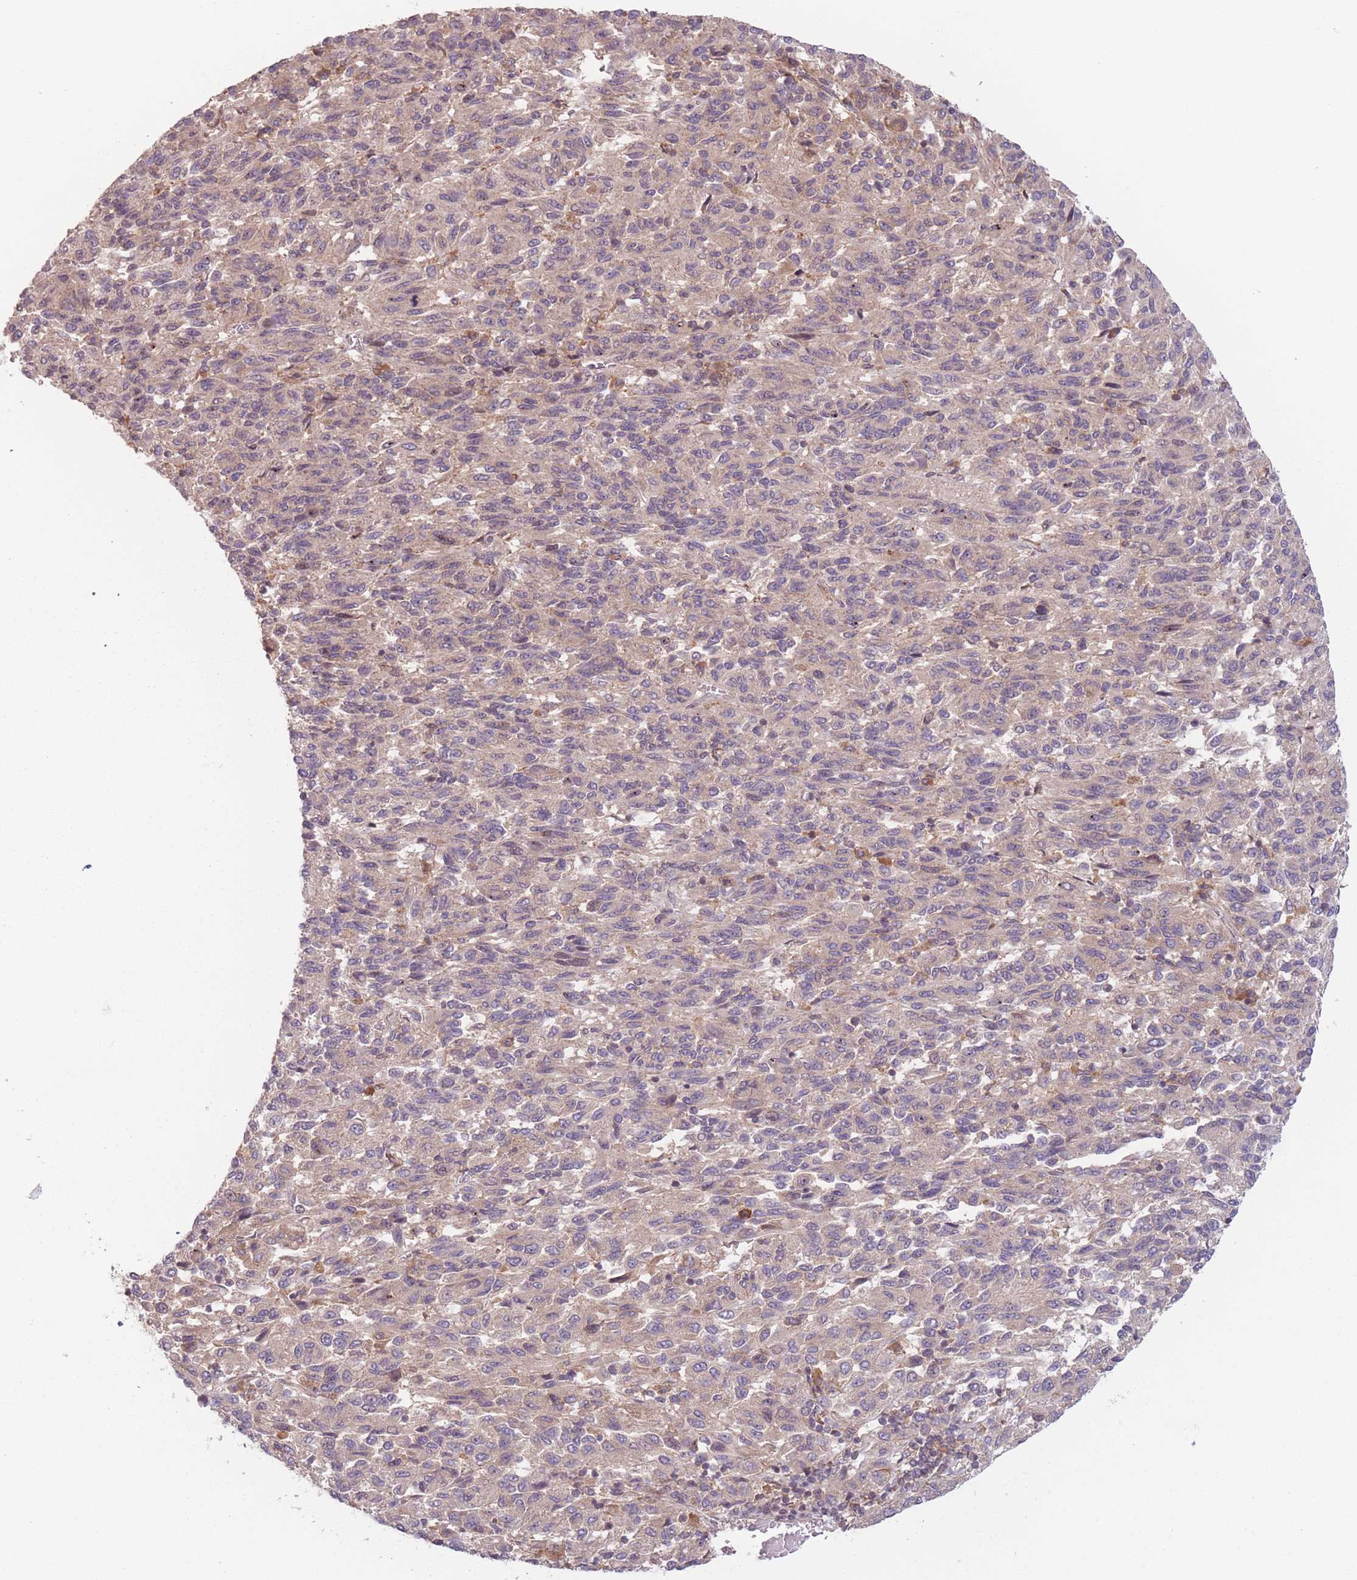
{"staining": {"intensity": "negative", "quantity": "none", "location": "none"}, "tissue": "melanoma", "cell_type": "Tumor cells", "image_type": "cancer", "snomed": [{"axis": "morphology", "description": "Malignant melanoma, Metastatic site"}, {"axis": "topography", "description": "Lung"}], "caption": "A micrograph of malignant melanoma (metastatic site) stained for a protein exhibits no brown staining in tumor cells.", "gene": "WASHC2A", "patient": {"sex": "male", "age": 64}}